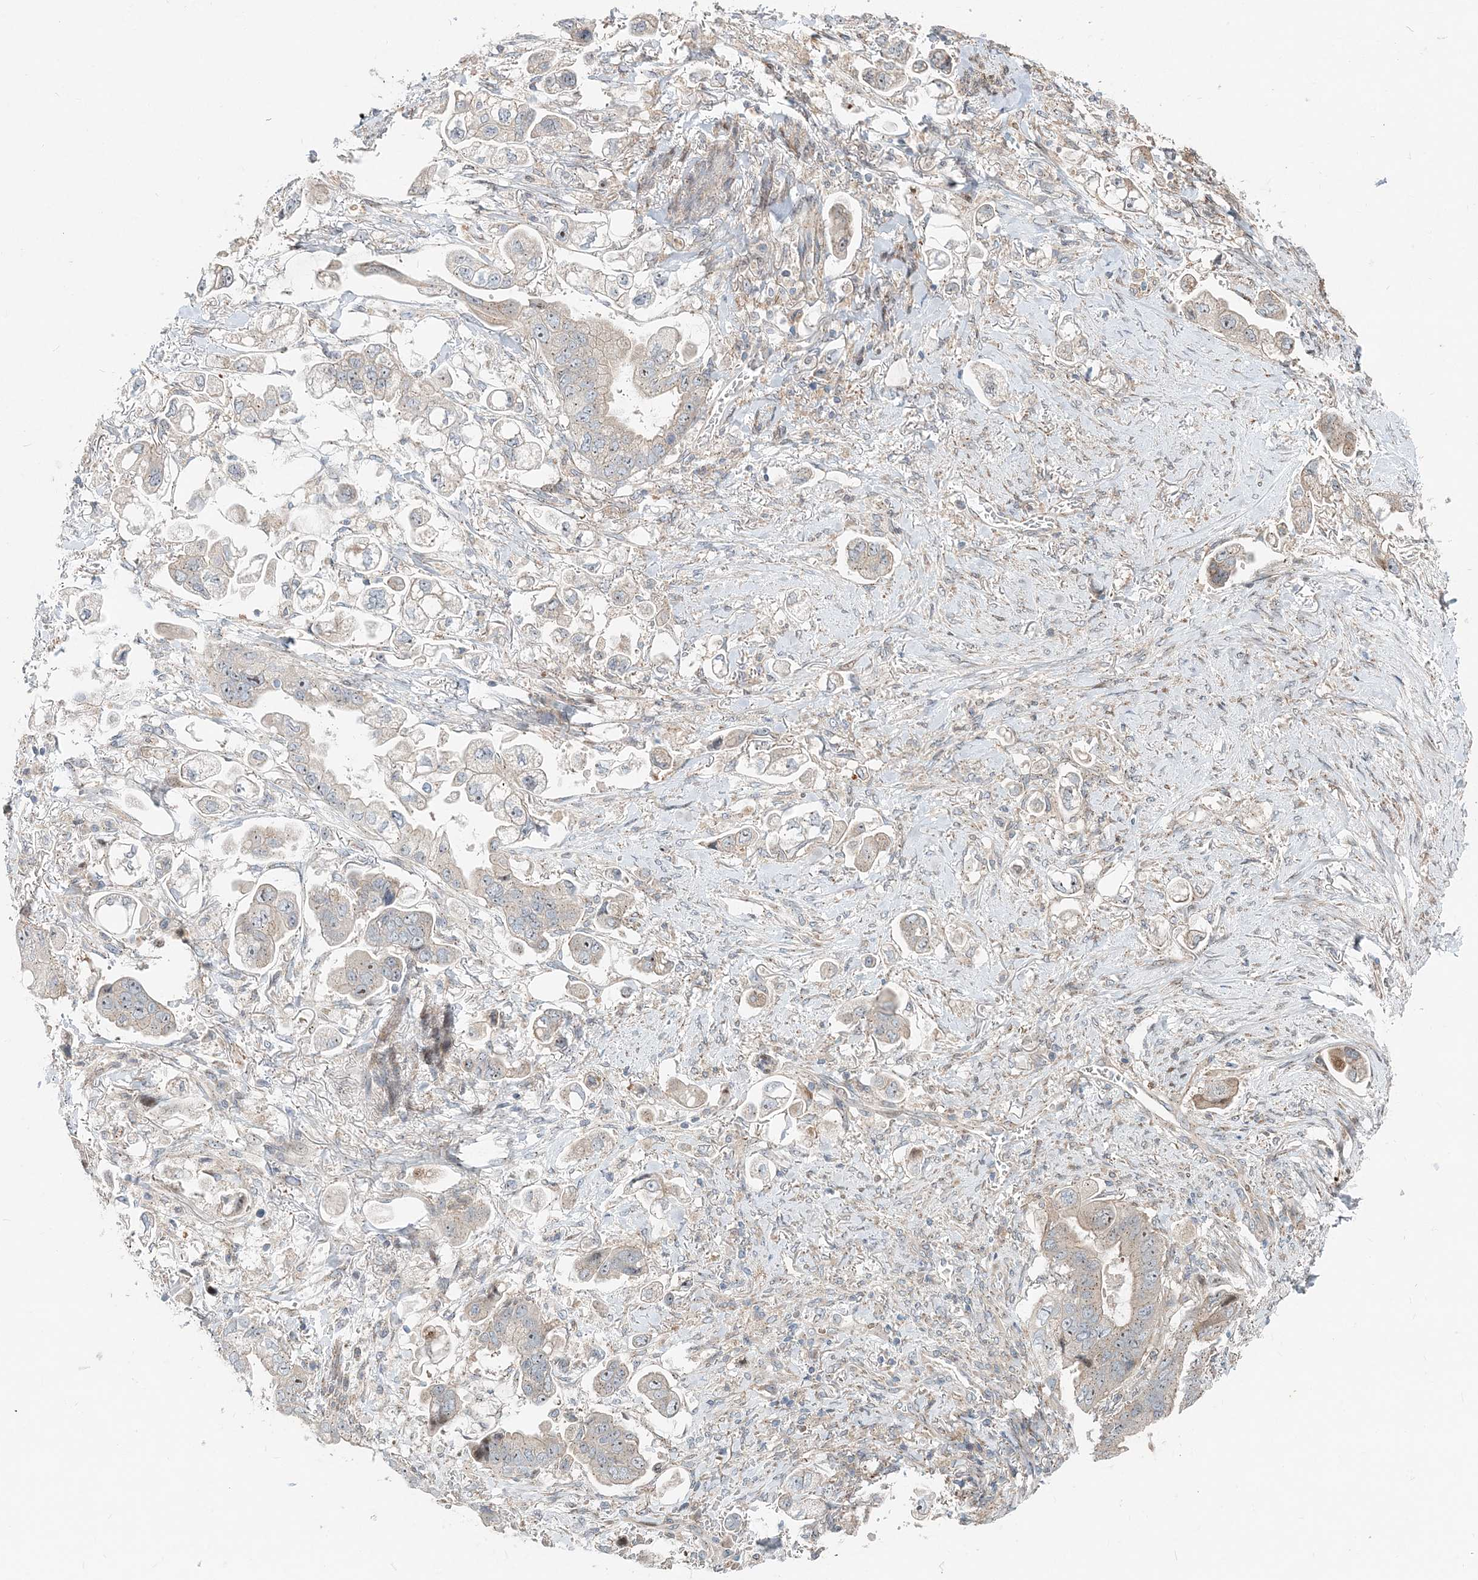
{"staining": {"intensity": "weak", "quantity": "<25%", "location": "cytoplasmic/membranous"}, "tissue": "stomach cancer", "cell_type": "Tumor cells", "image_type": "cancer", "snomed": [{"axis": "morphology", "description": "Adenocarcinoma, NOS"}, {"axis": "topography", "description": "Stomach"}], "caption": "This is an immunohistochemistry (IHC) micrograph of stomach adenocarcinoma. There is no staining in tumor cells.", "gene": "CXXC5", "patient": {"sex": "male", "age": 62}}